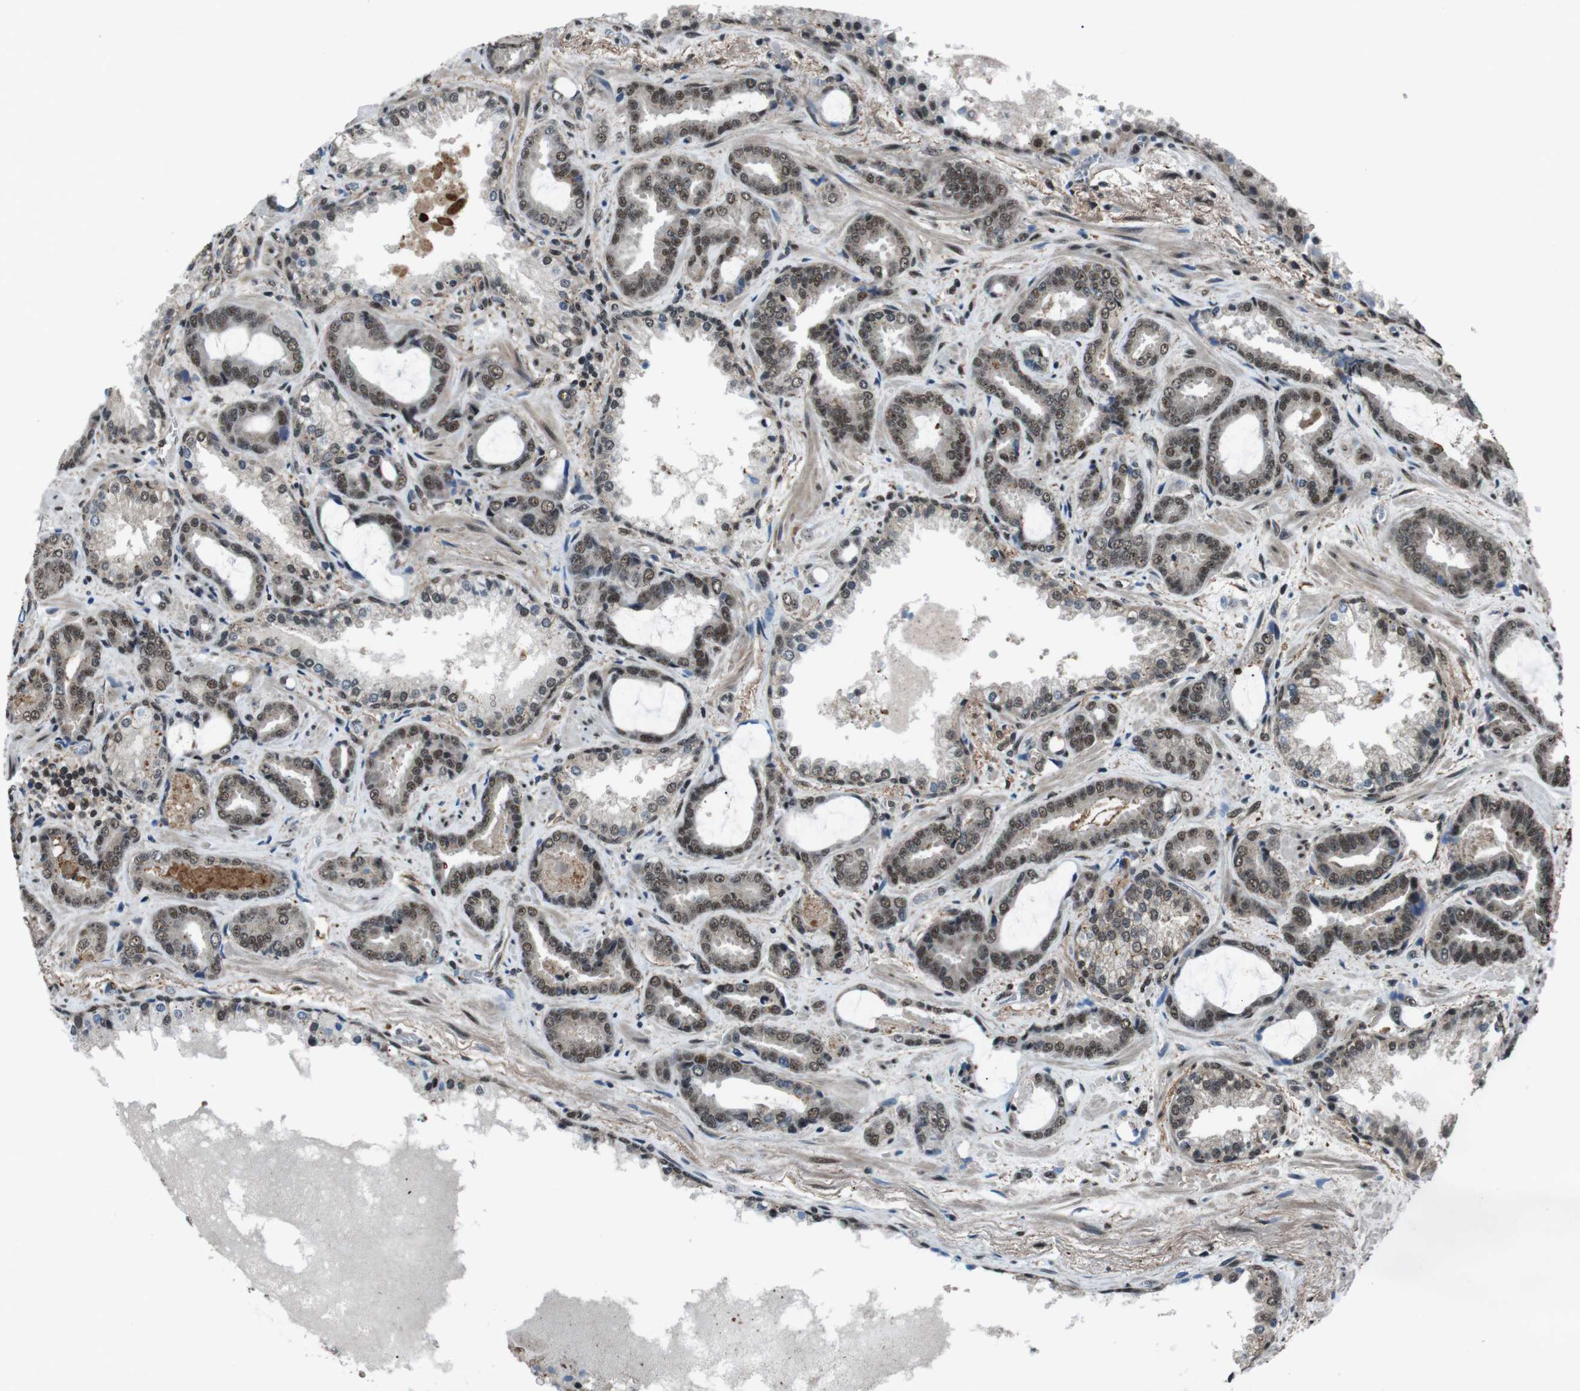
{"staining": {"intensity": "moderate", "quantity": ">75%", "location": "nuclear"}, "tissue": "prostate cancer", "cell_type": "Tumor cells", "image_type": "cancer", "snomed": [{"axis": "morphology", "description": "Adenocarcinoma, Low grade"}, {"axis": "topography", "description": "Prostate"}], "caption": "Immunohistochemistry (IHC) staining of prostate adenocarcinoma (low-grade), which shows medium levels of moderate nuclear expression in about >75% of tumor cells indicating moderate nuclear protein expression. The staining was performed using DAB (brown) for protein detection and nuclei were counterstained in hematoxylin (blue).", "gene": "NR4A2", "patient": {"sex": "male", "age": 60}}